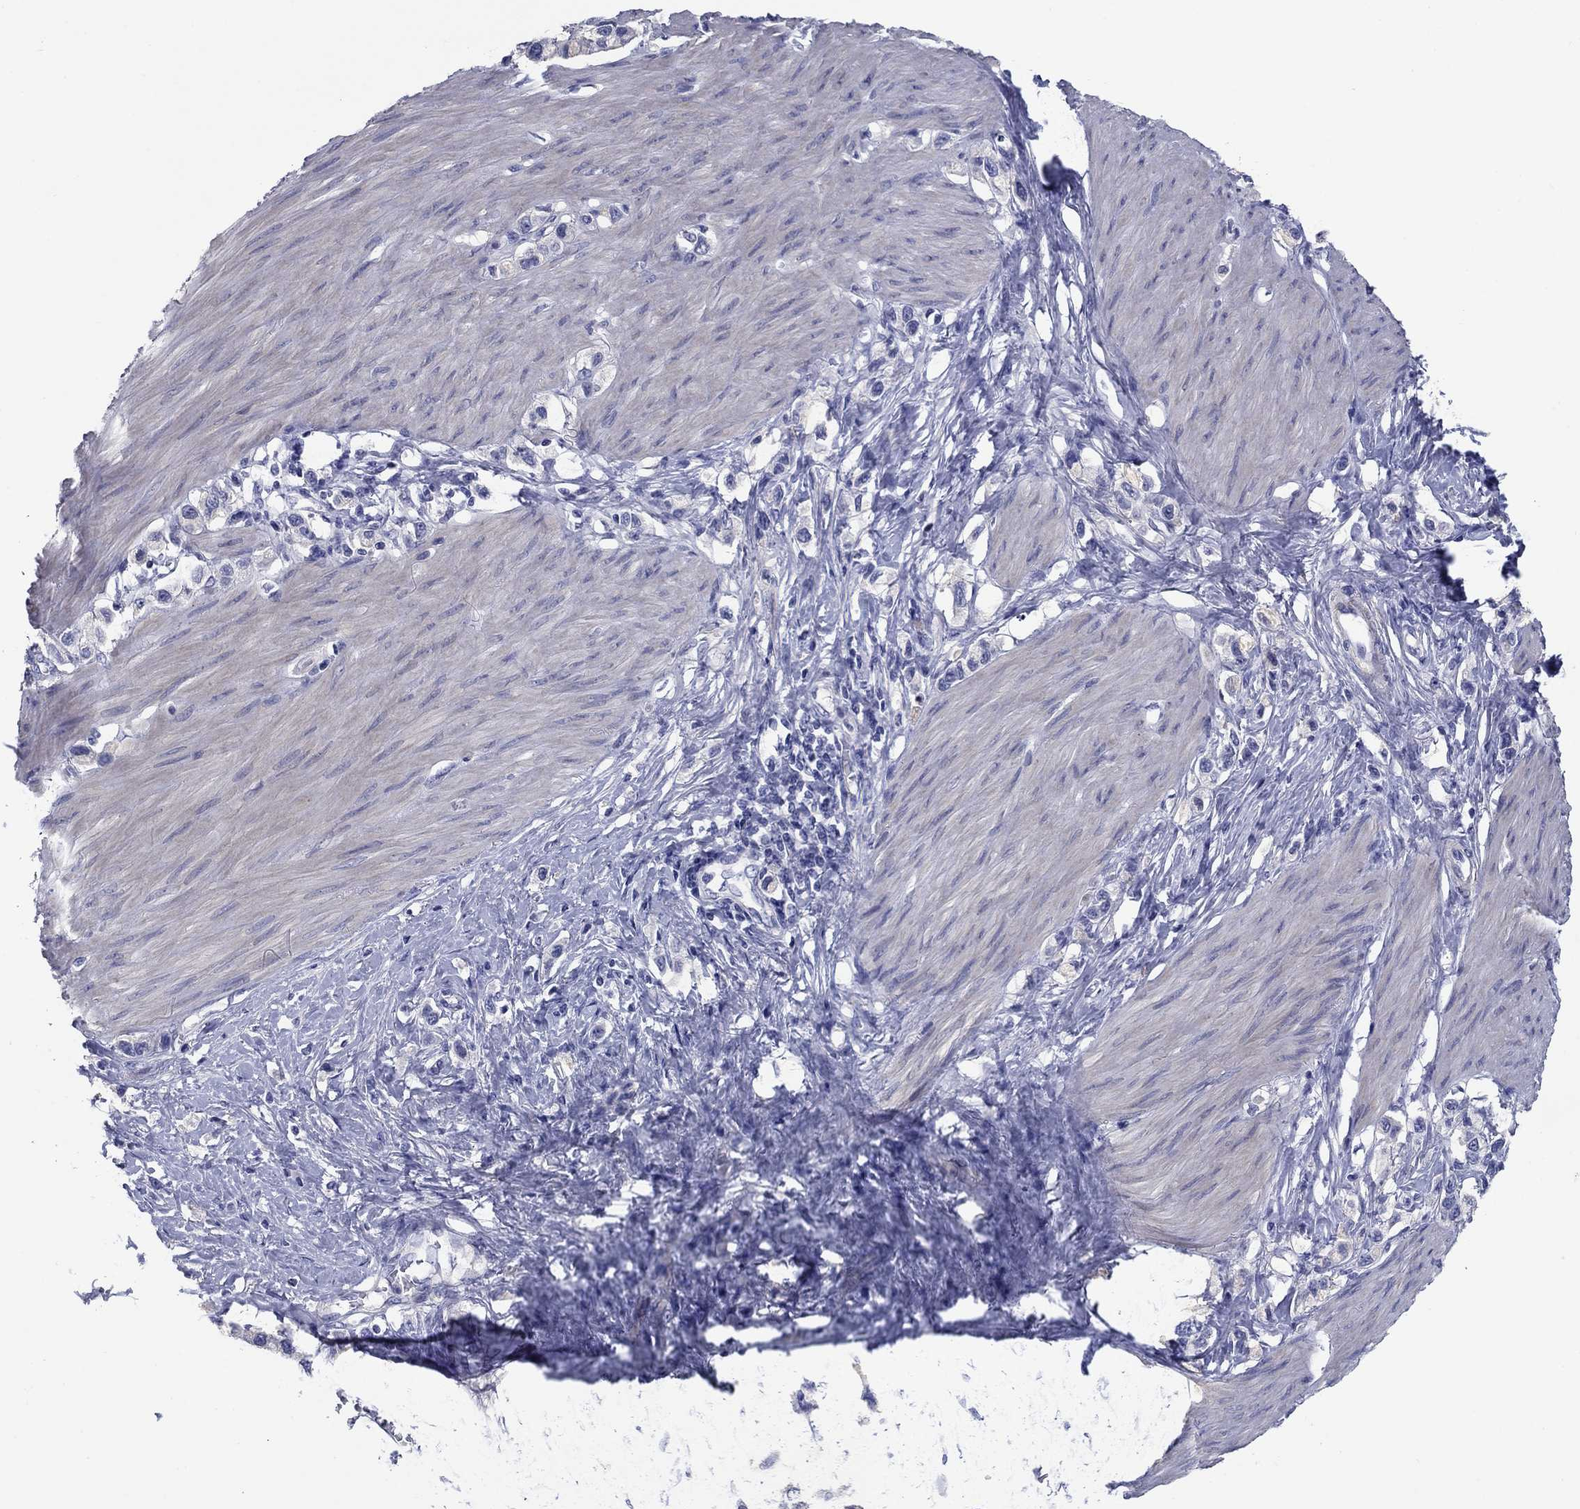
{"staining": {"intensity": "negative", "quantity": "none", "location": "none"}, "tissue": "stomach cancer", "cell_type": "Tumor cells", "image_type": "cancer", "snomed": [{"axis": "morphology", "description": "Normal tissue, NOS"}, {"axis": "morphology", "description": "Adenocarcinoma, NOS"}, {"axis": "morphology", "description": "Adenocarcinoma, High grade"}, {"axis": "topography", "description": "Stomach, upper"}, {"axis": "topography", "description": "Stomach"}], "caption": "Human stomach cancer stained for a protein using IHC exhibits no positivity in tumor cells.", "gene": "PRKCG", "patient": {"sex": "female", "age": 65}}